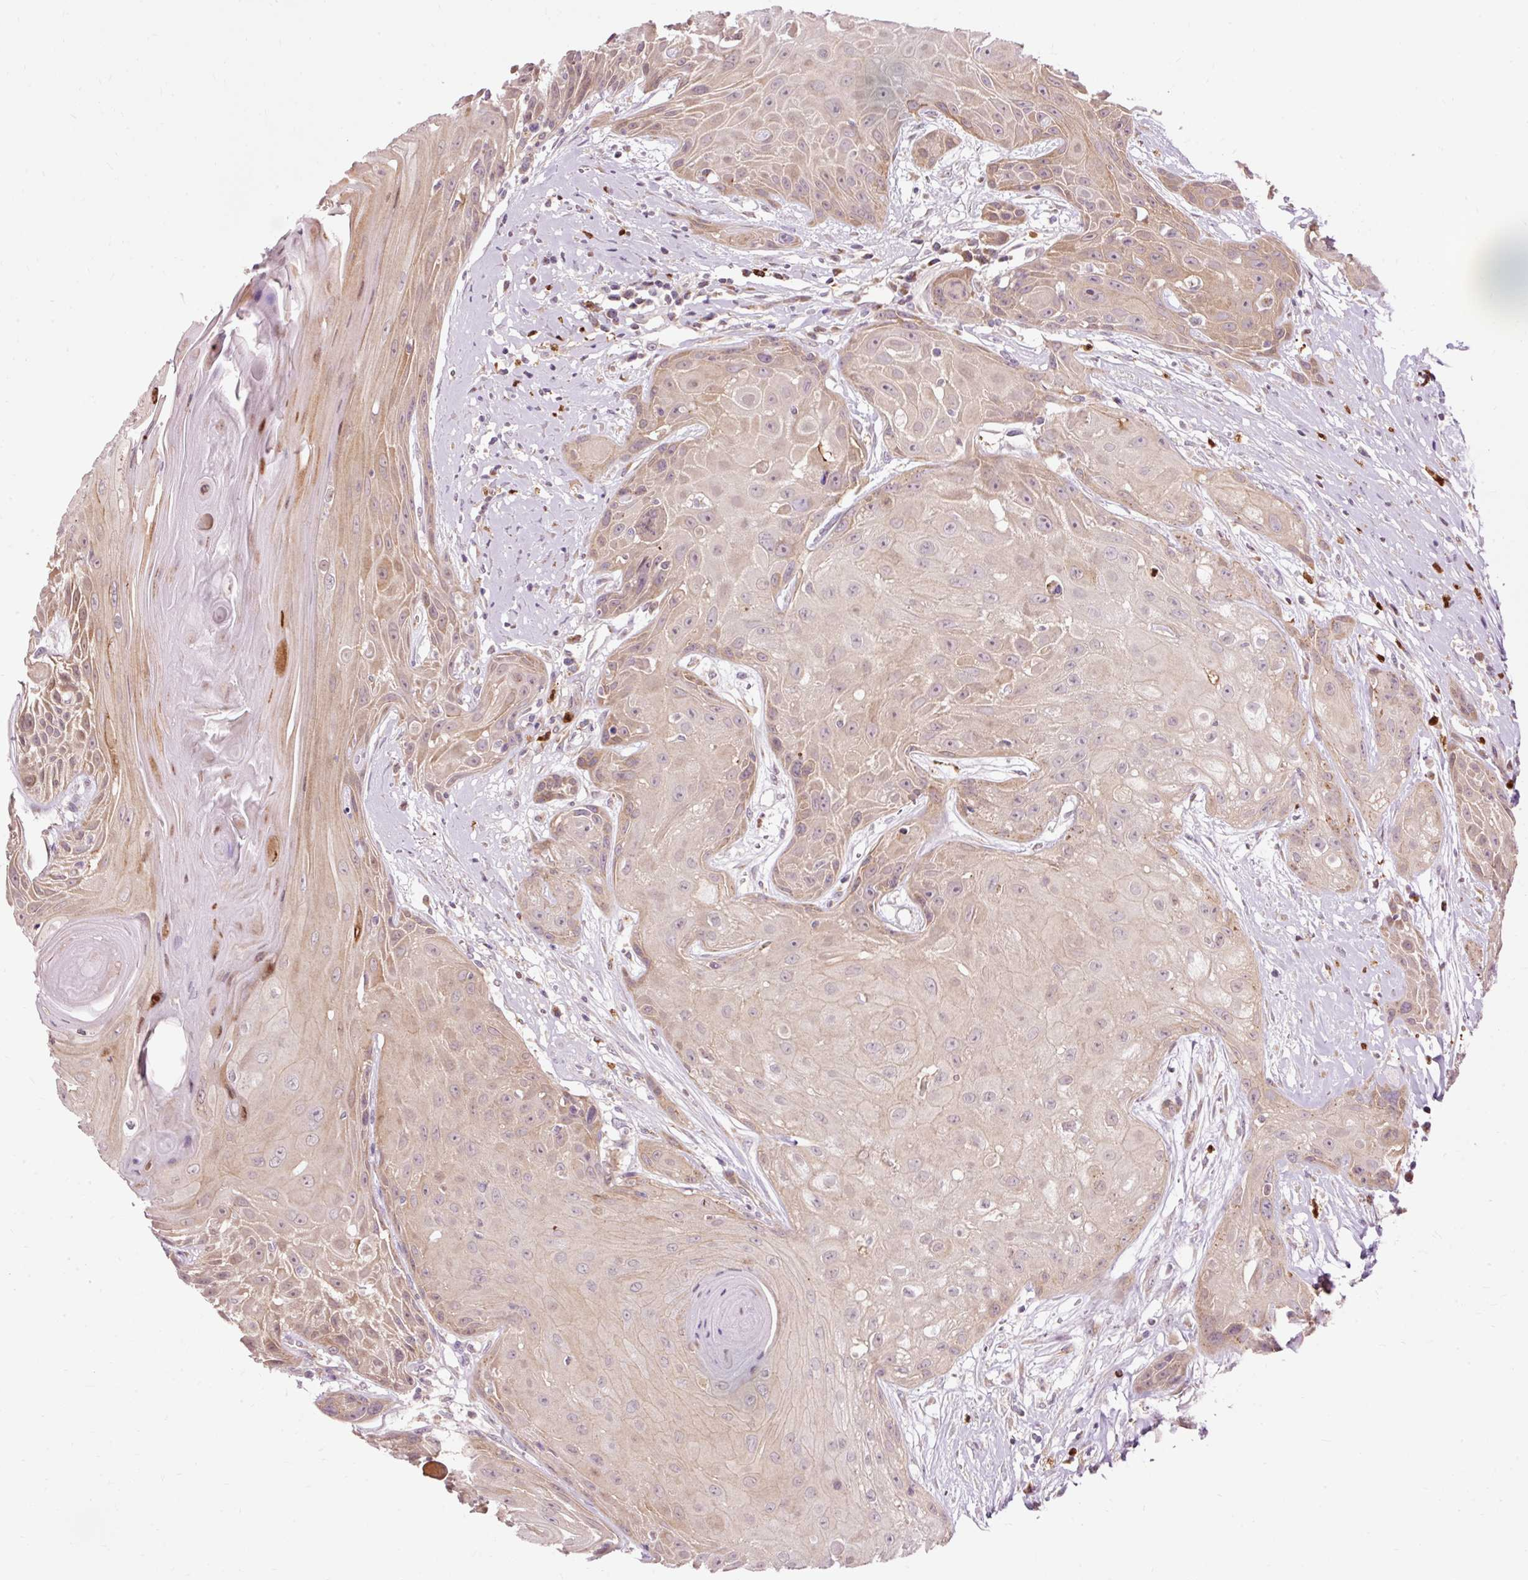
{"staining": {"intensity": "weak", "quantity": ">75%", "location": "cytoplasmic/membranous"}, "tissue": "head and neck cancer", "cell_type": "Tumor cells", "image_type": "cancer", "snomed": [{"axis": "morphology", "description": "Squamous cell carcinoma, NOS"}, {"axis": "topography", "description": "Head-Neck"}], "caption": "Tumor cells display weak cytoplasmic/membranous expression in about >75% of cells in head and neck cancer (squamous cell carcinoma). (DAB (3,3'-diaminobenzidine) = brown stain, brightfield microscopy at high magnification).", "gene": "PRDX5", "patient": {"sex": "female", "age": 73}}